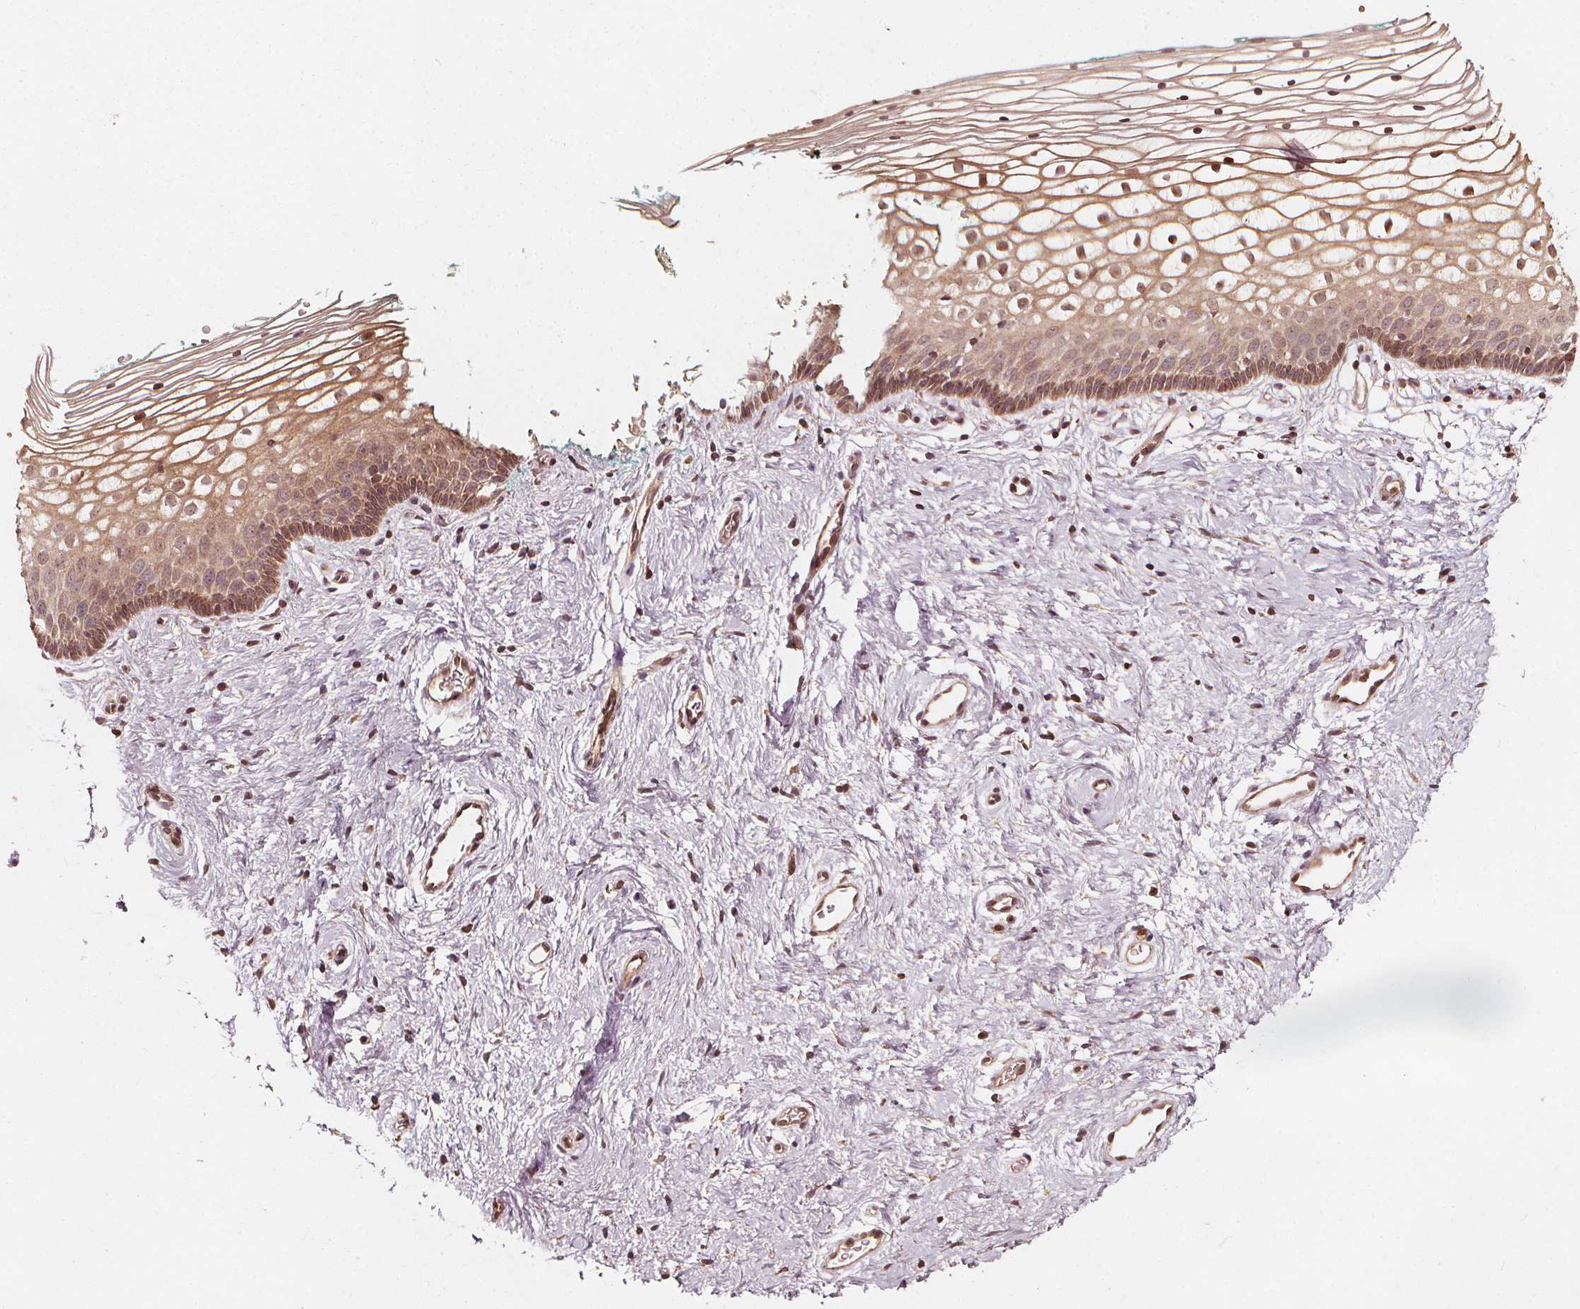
{"staining": {"intensity": "moderate", "quantity": "25%-75%", "location": "cytoplasmic/membranous,nuclear"}, "tissue": "vagina", "cell_type": "Squamous epithelial cells", "image_type": "normal", "snomed": [{"axis": "morphology", "description": "Normal tissue, NOS"}, {"axis": "topography", "description": "Vagina"}], "caption": "A photomicrograph of vagina stained for a protein reveals moderate cytoplasmic/membranous,nuclear brown staining in squamous epithelial cells. (brown staining indicates protein expression, while blue staining denotes nuclei).", "gene": "NPC1", "patient": {"sex": "female", "age": 36}}